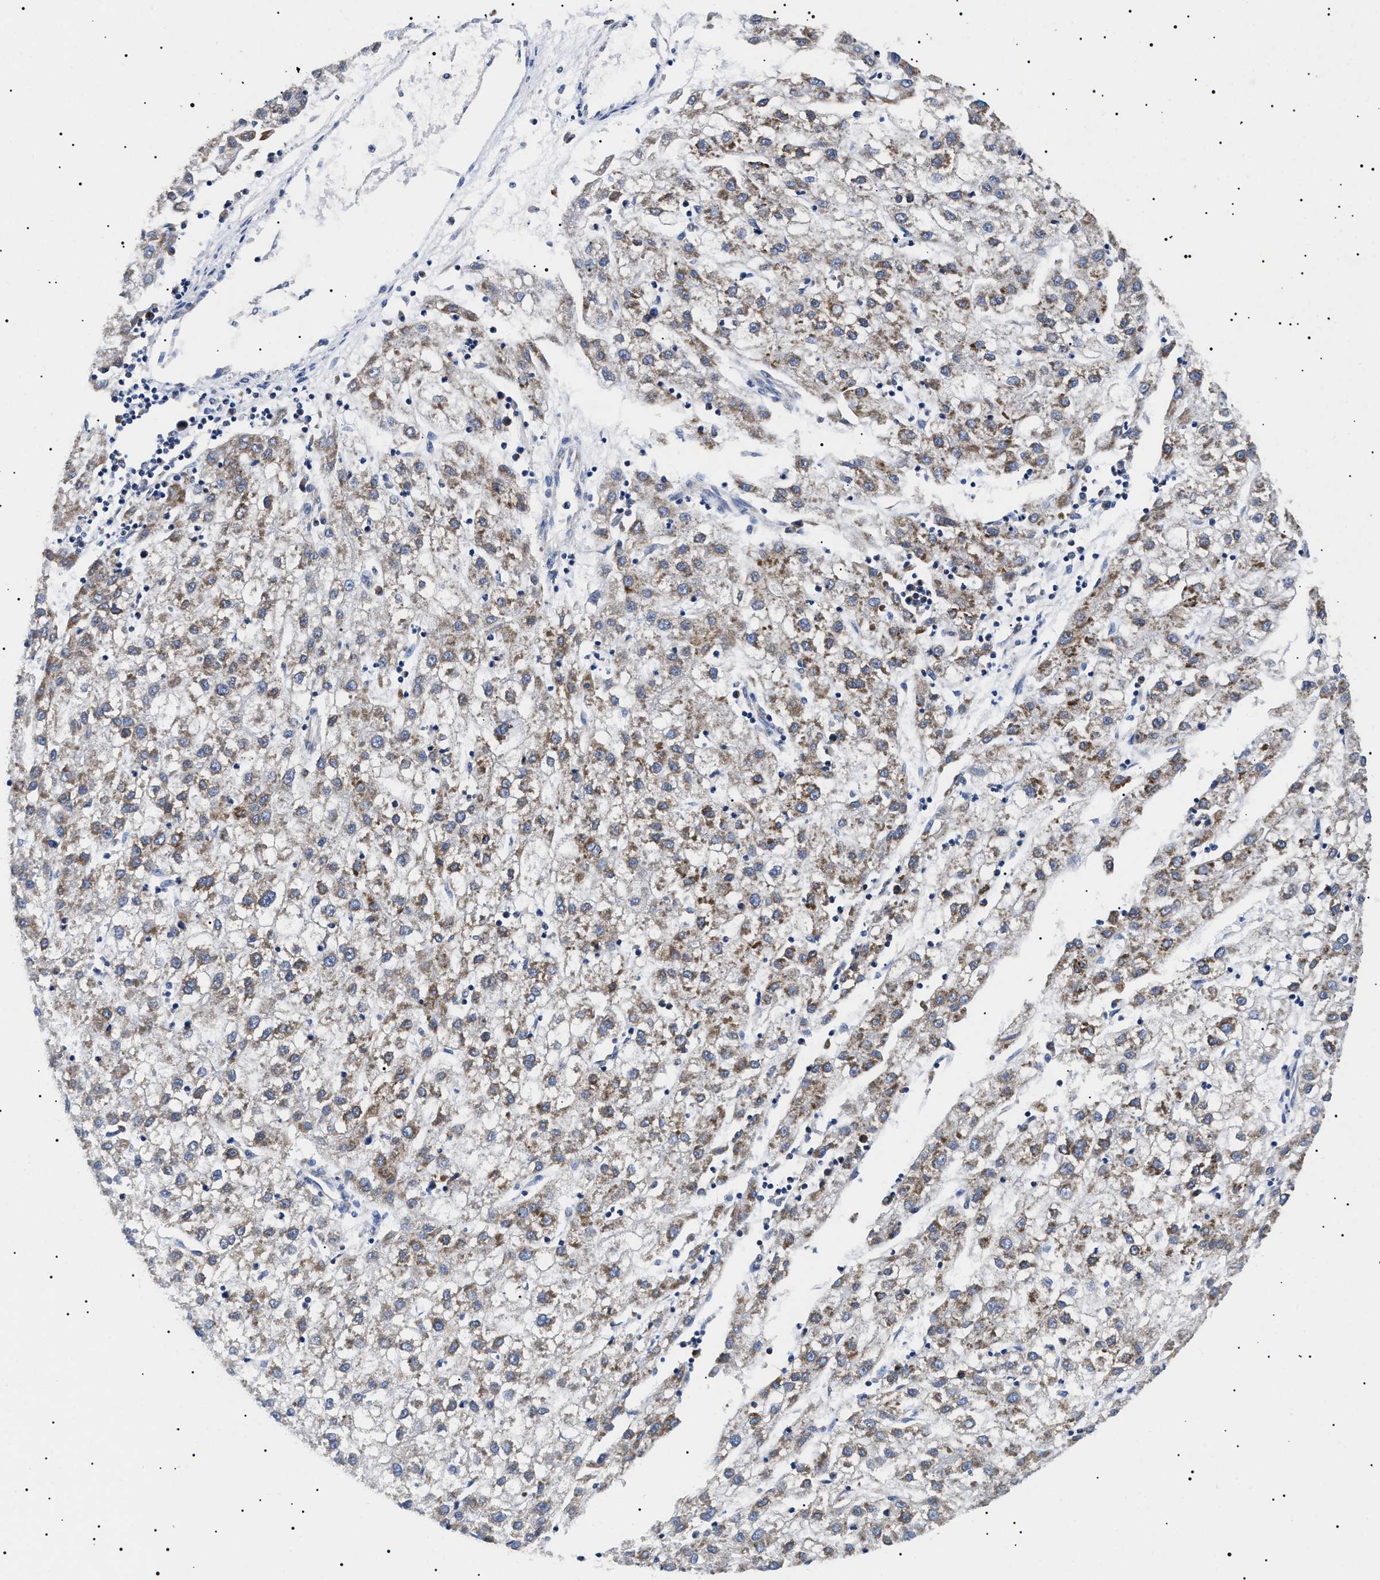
{"staining": {"intensity": "moderate", "quantity": "25%-75%", "location": "cytoplasmic/membranous"}, "tissue": "liver cancer", "cell_type": "Tumor cells", "image_type": "cancer", "snomed": [{"axis": "morphology", "description": "Carcinoma, Hepatocellular, NOS"}, {"axis": "topography", "description": "Liver"}], "caption": "The immunohistochemical stain shows moderate cytoplasmic/membranous staining in tumor cells of liver cancer tissue.", "gene": "CHRDL2", "patient": {"sex": "male", "age": 72}}